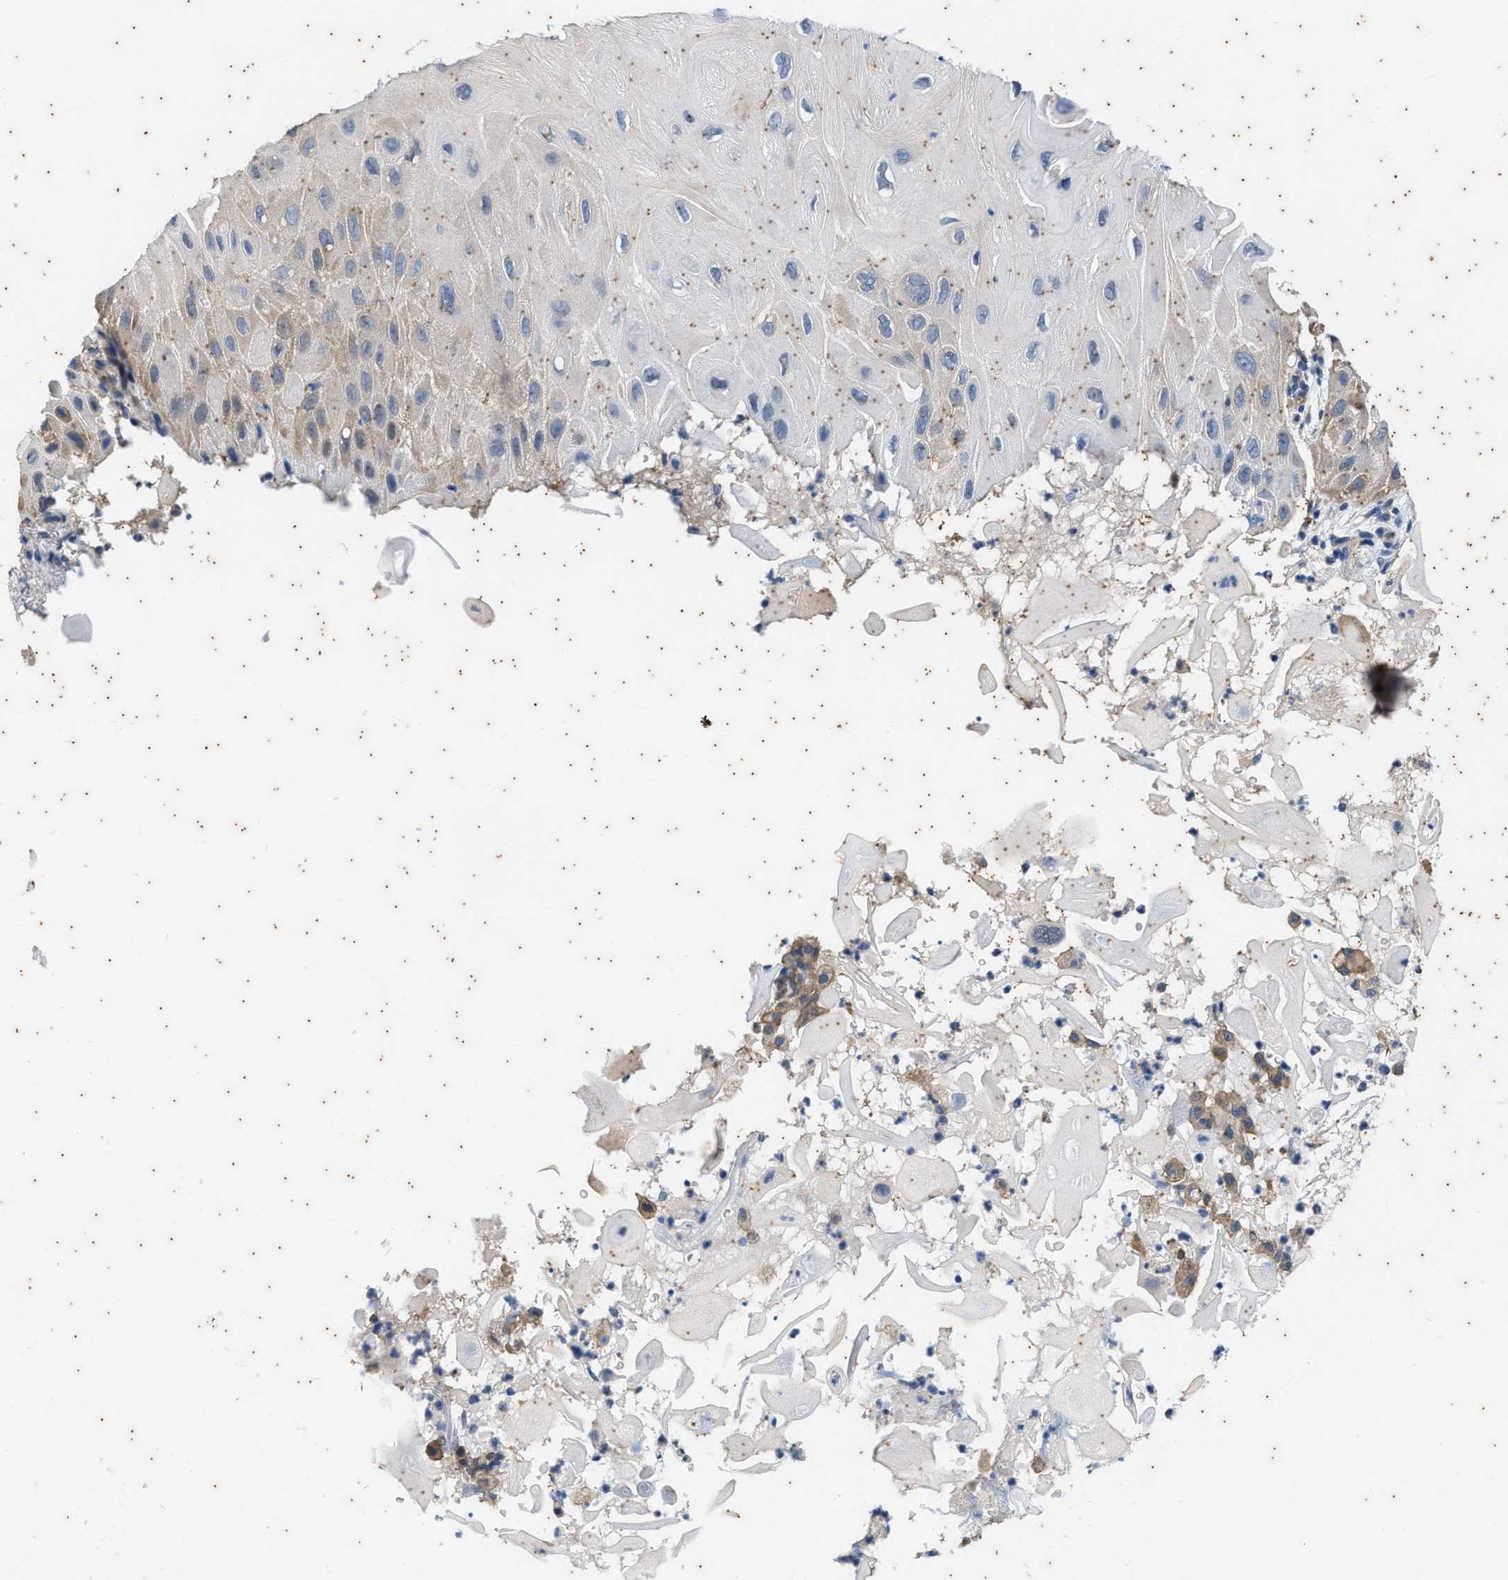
{"staining": {"intensity": "weak", "quantity": "25%-75%", "location": "cytoplasmic/membranous"}, "tissue": "skin cancer", "cell_type": "Tumor cells", "image_type": "cancer", "snomed": [{"axis": "morphology", "description": "Squamous cell carcinoma, NOS"}, {"axis": "topography", "description": "Skin"}], "caption": "Brown immunohistochemical staining in skin cancer demonstrates weak cytoplasmic/membranous expression in about 25%-75% of tumor cells.", "gene": "COX19", "patient": {"sex": "female", "age": 77}}